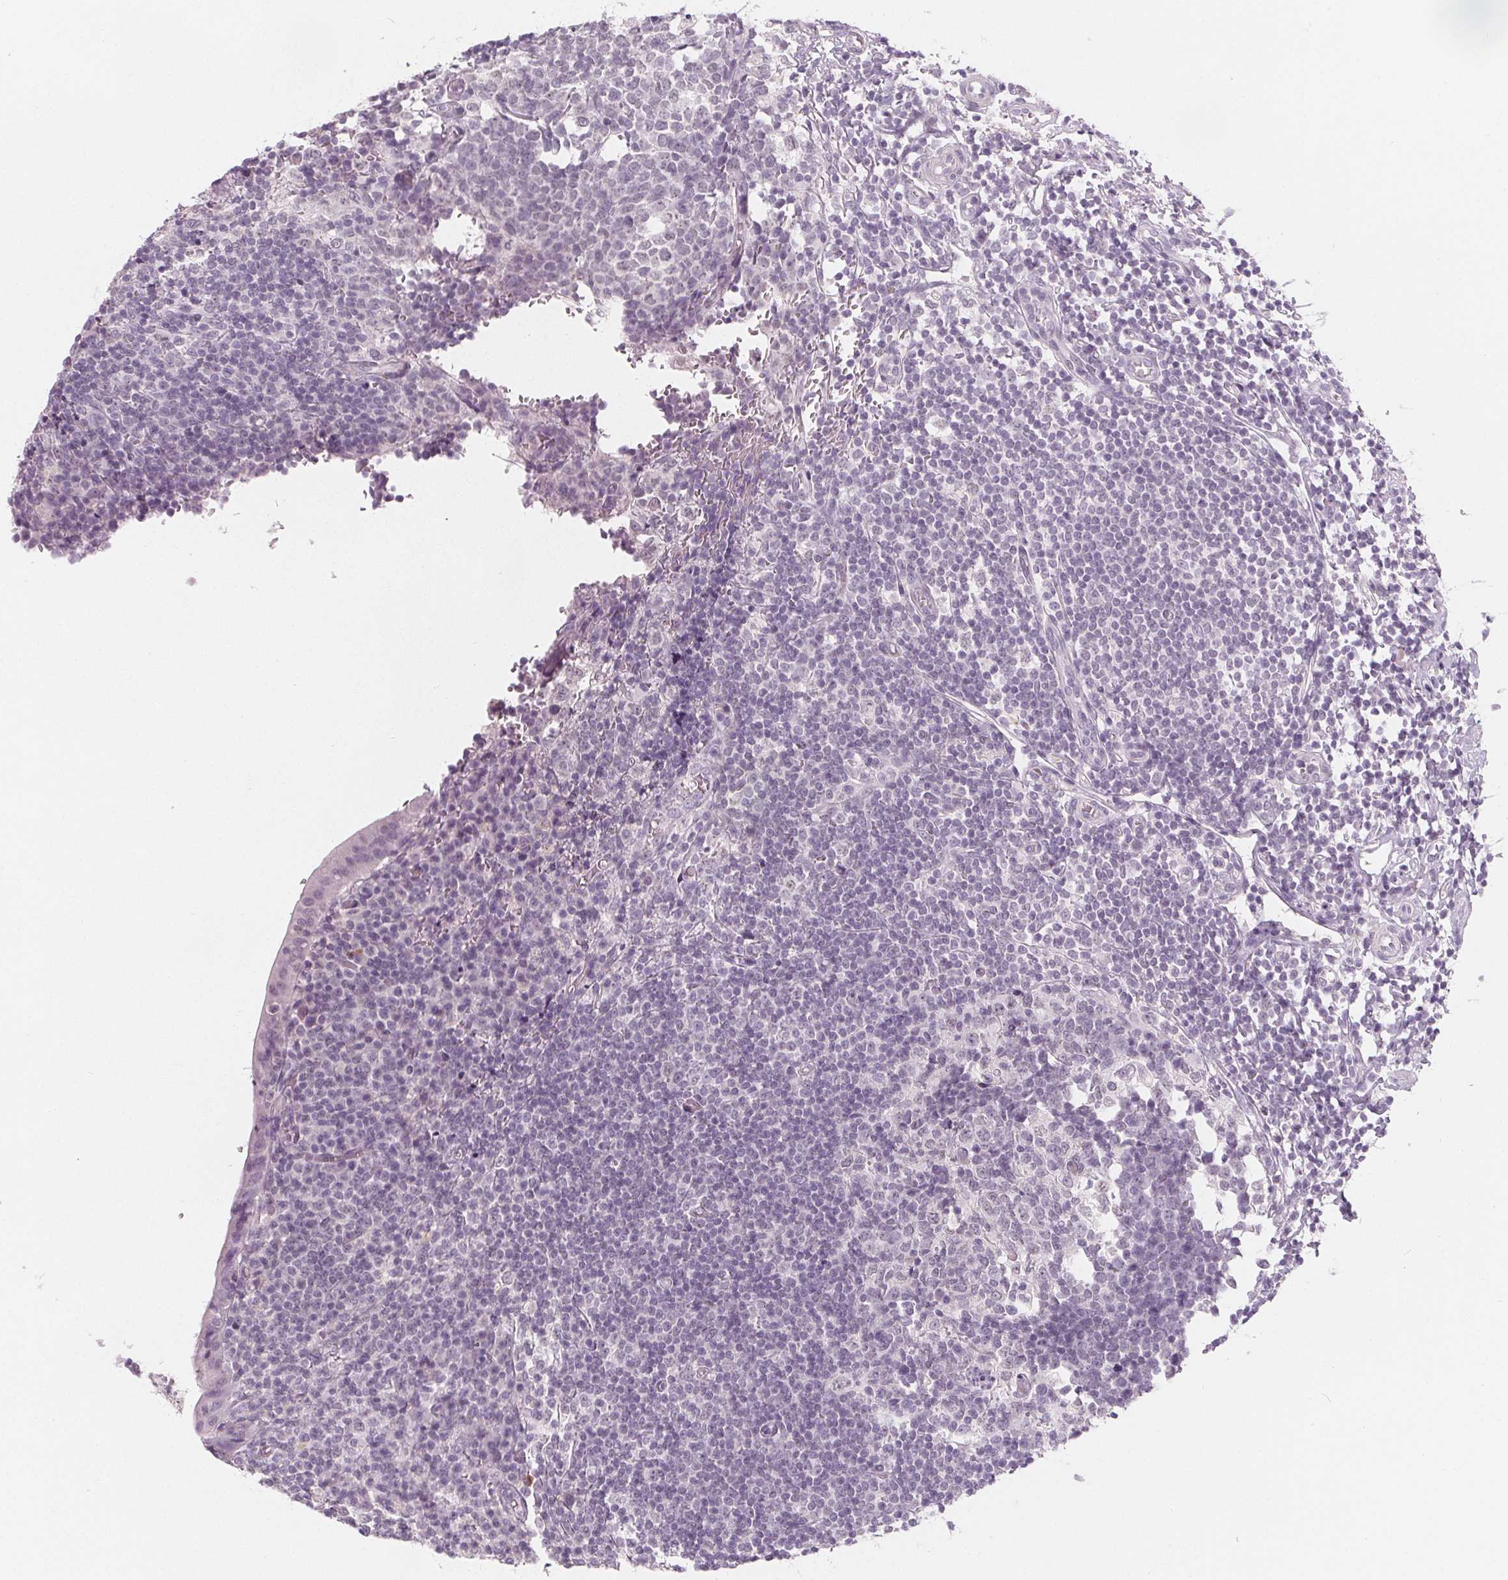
{"staining": {"intensity": "negative", "quantity": "none", "location": "none"}, "tissue": "appendix", "cell_type": "Glandular cells", "image_type": "normal", "snomed": [{"axis": "morphology", "description": "Normal tissue, NOS"}, {"axis": "topography", "description": "Appendix"}], "caption": "IHC photomicrograph of unremarkable appendix stained for a protein (brown), which reveals no expression in glandular cells.", "gene": "DBX2", "patient": {"sex": "male", "age": 18}}